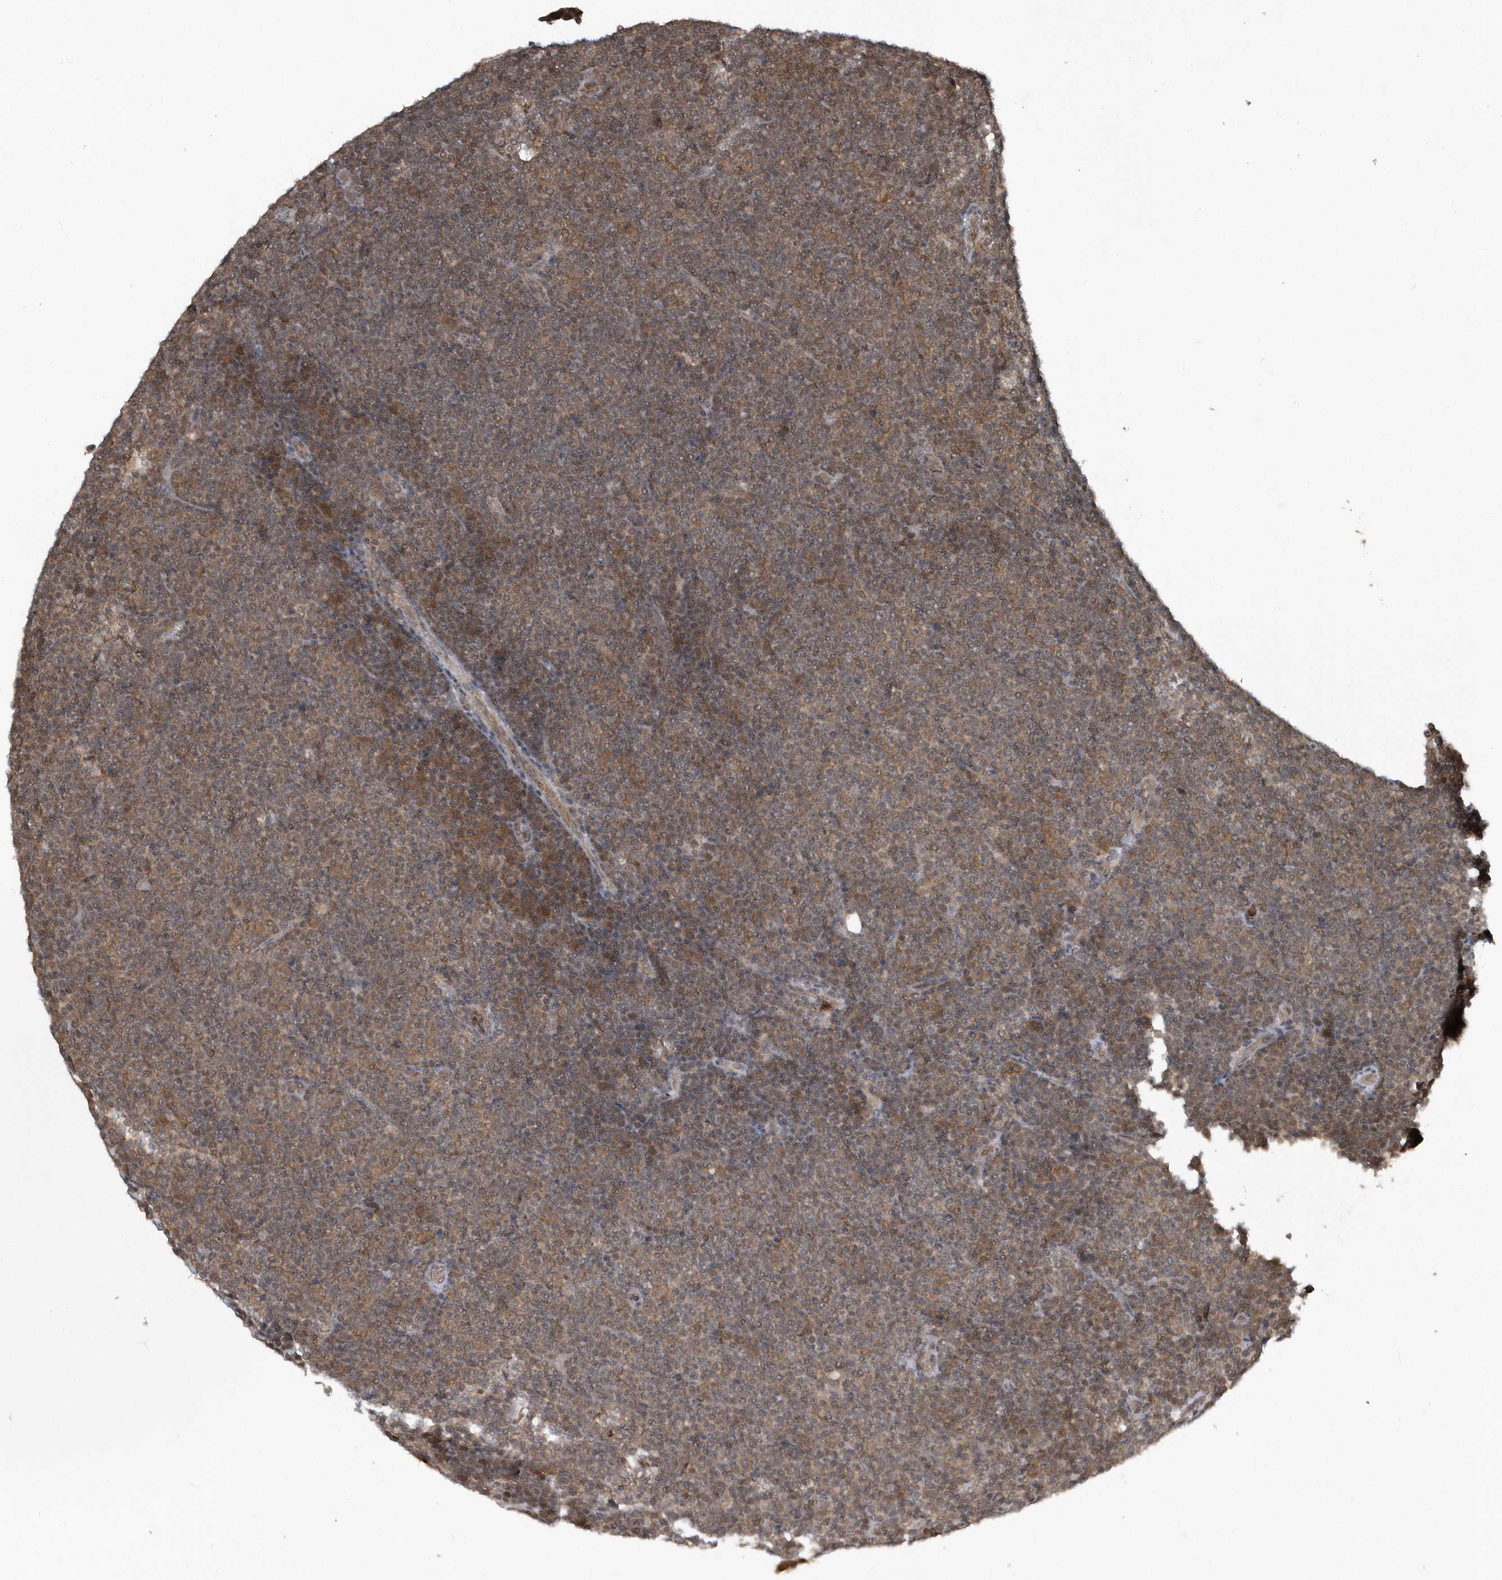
{"staining": {"intensity": "moderate", "quantity": ">75%", "location": "cytoplasmic/membranous"}, "tissue": "lymphoma", "cell_type": "Tumor cells", "image_type": "cancer", "snomed": [{"axis": "morphology", "description": "Malignant lymphoma, non-Hodgkin's type, Low grade"}, {"axis": "topography", "description": "Lymph node"}], "caption": "An immunohistochemistry (IHC) photomicrograph of neoplastic tissue is shown. Protein staining in brown labels moderate cytoplasmic/membranous positivity in low-grade malignant lymphoma, non-Hodgkin's type within tumor cells.", "gene": "EIF2B1", "patient": {"sex": "female", "age": 67}}